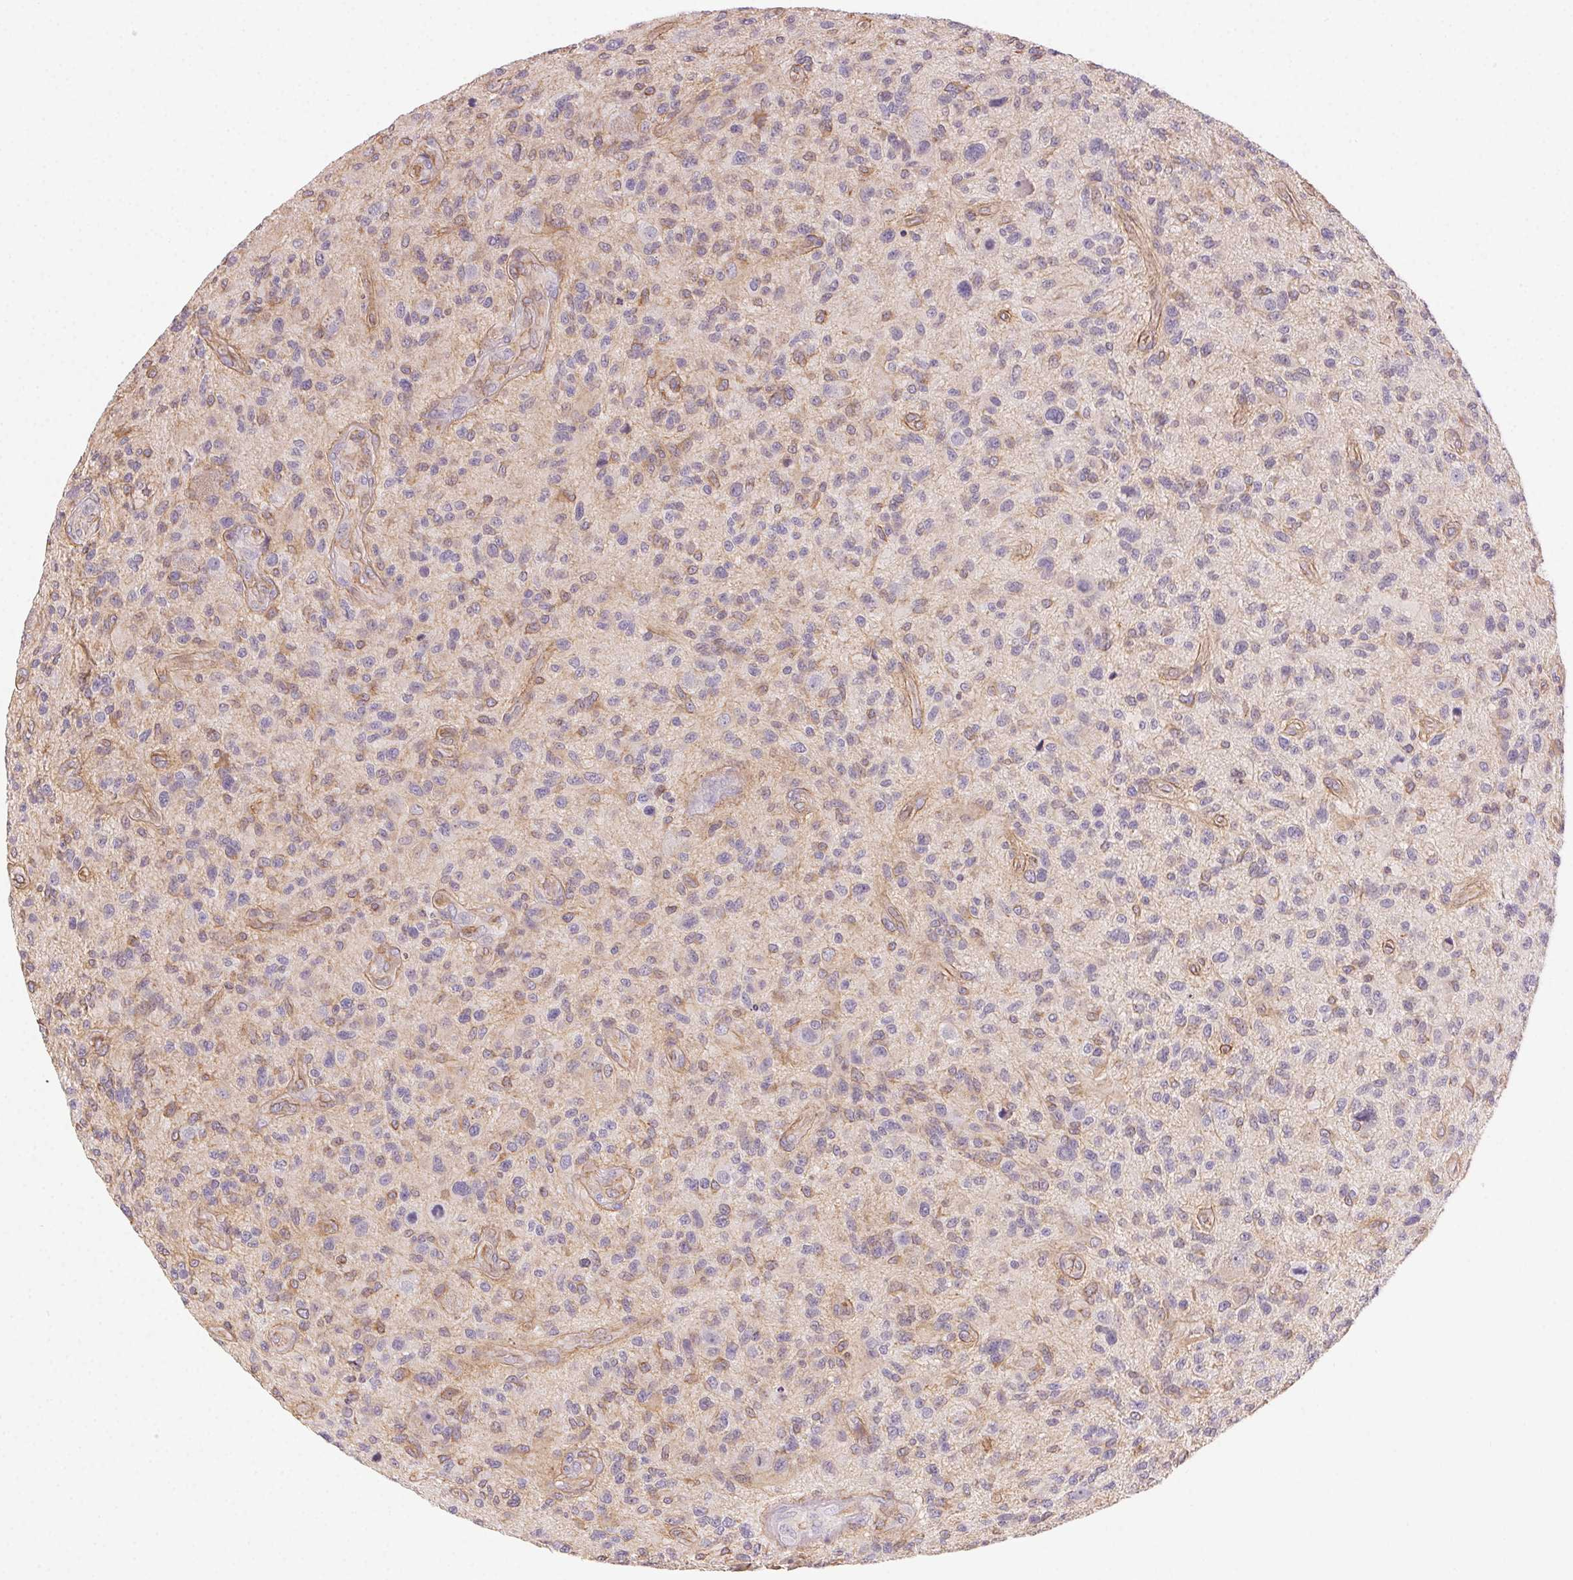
{"staining": {"intensity": "weak", "quantity": "<25%", "location": "cytoplasmic/membranous"}, "tissue": "glioma", "cell_type": "Tumor cells", "image_type": "cancer", "snomed": [{"axis": "morphology", "description": "Glioma, malignant, High grade"}, {"axis": "topography", "description": "Brain"}], "caption": "This is an IHC histopathology image of human malignant glioma (high-grade). There is no positivity in tumor cells.", "gene": "PLA2G4F", "patient": {"sex": "male", "age": 47}}